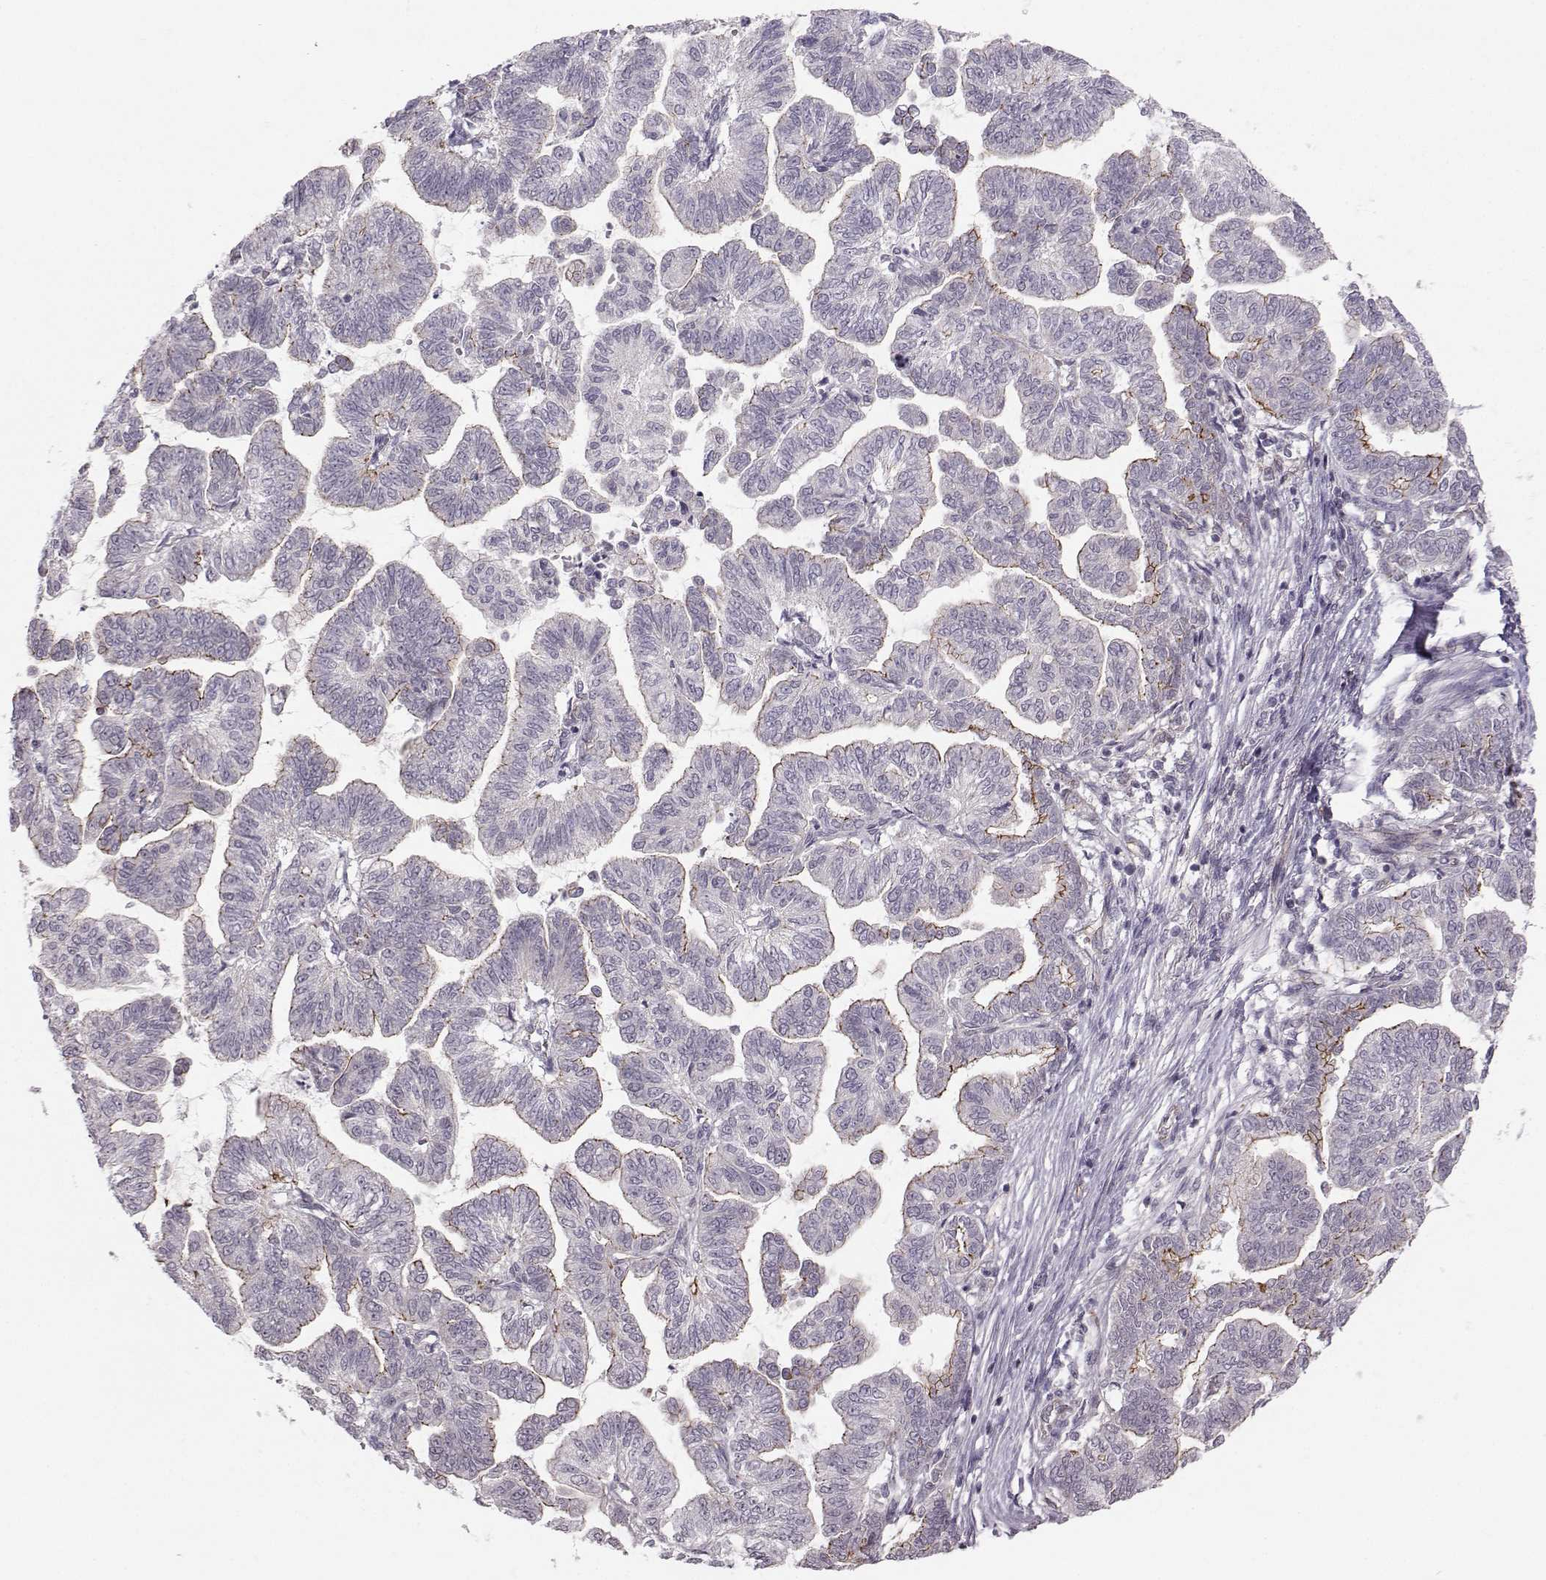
{"staining": {"intensity": "moderate", "quantity": "<25%", "location": "cytoplasmic/membranous"}, "tissue": "stomach cancer", "cell_type": "Tumor cells", "image_type": "cancer", "snomed": [{"axis": "morphology", "description": "Adenocarcinoma, NOS"}, {"axis": "topography", "description": "Stomach"}], "caption": "This is a micrograph of immunohistochemistry staining of adenocarcinoma (stomach), which shows moderate expression in the cytoplasmic/membranous of tumor cells.", "gene": "MAST1", "patient": {"sex": "male", "age": 83}}